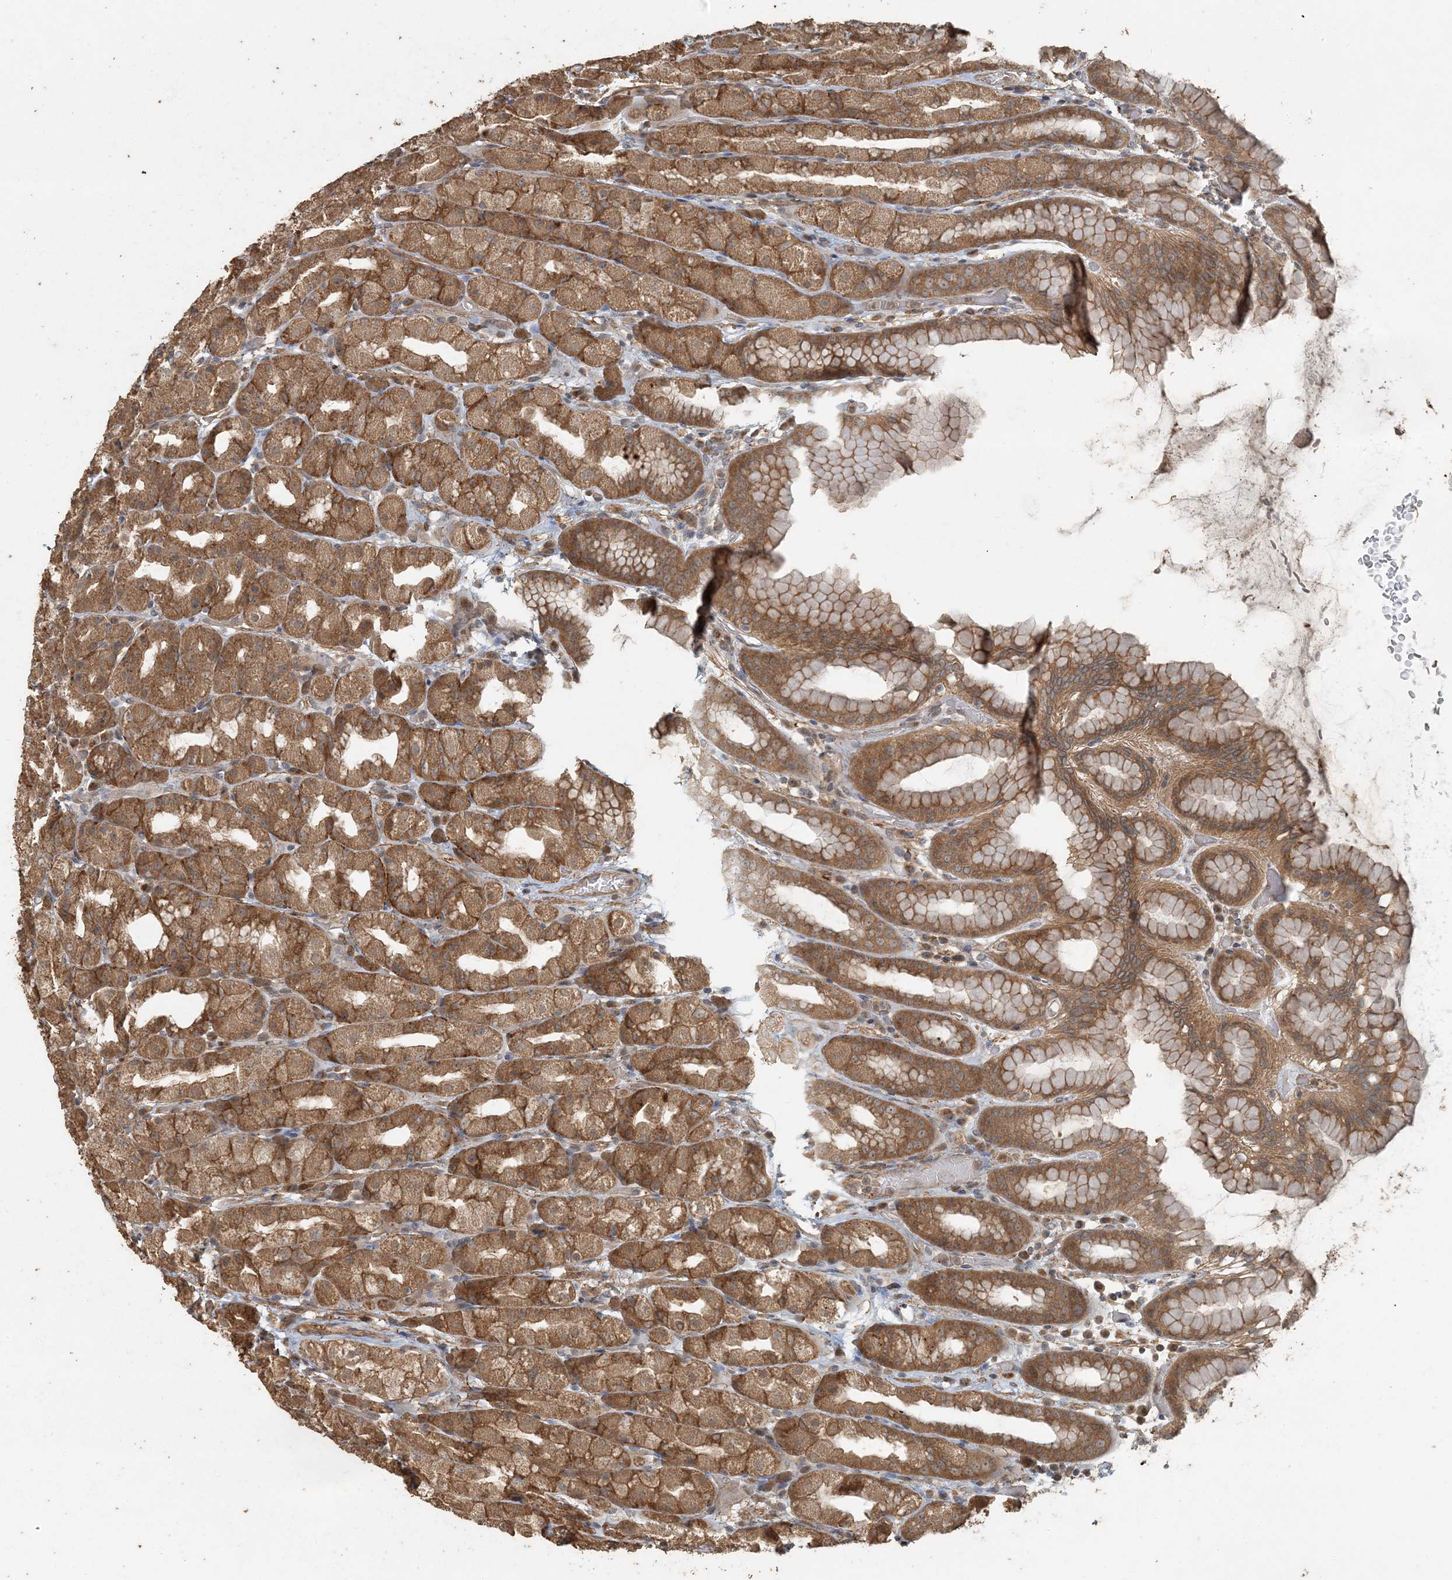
{"staining": {"intensity": "moderate", "quantity": ">75%", "location": "cytoplasmic/membranous"}, "tissue": "stomach", "cell_type": "Glandular cells", "image_type": "normal", "snomed": [{"axis": "morphology", "description": "Normal tissue, NOS"}, {"axis": "topography", "description": "Stomach, upper"}], "caption": "Glandular cells show moderate cytoplasmic/membranous staining in about >75% of cells in normal stomach.", "gene": "AK9", "patient": {"sex": "male", "age": 68}}